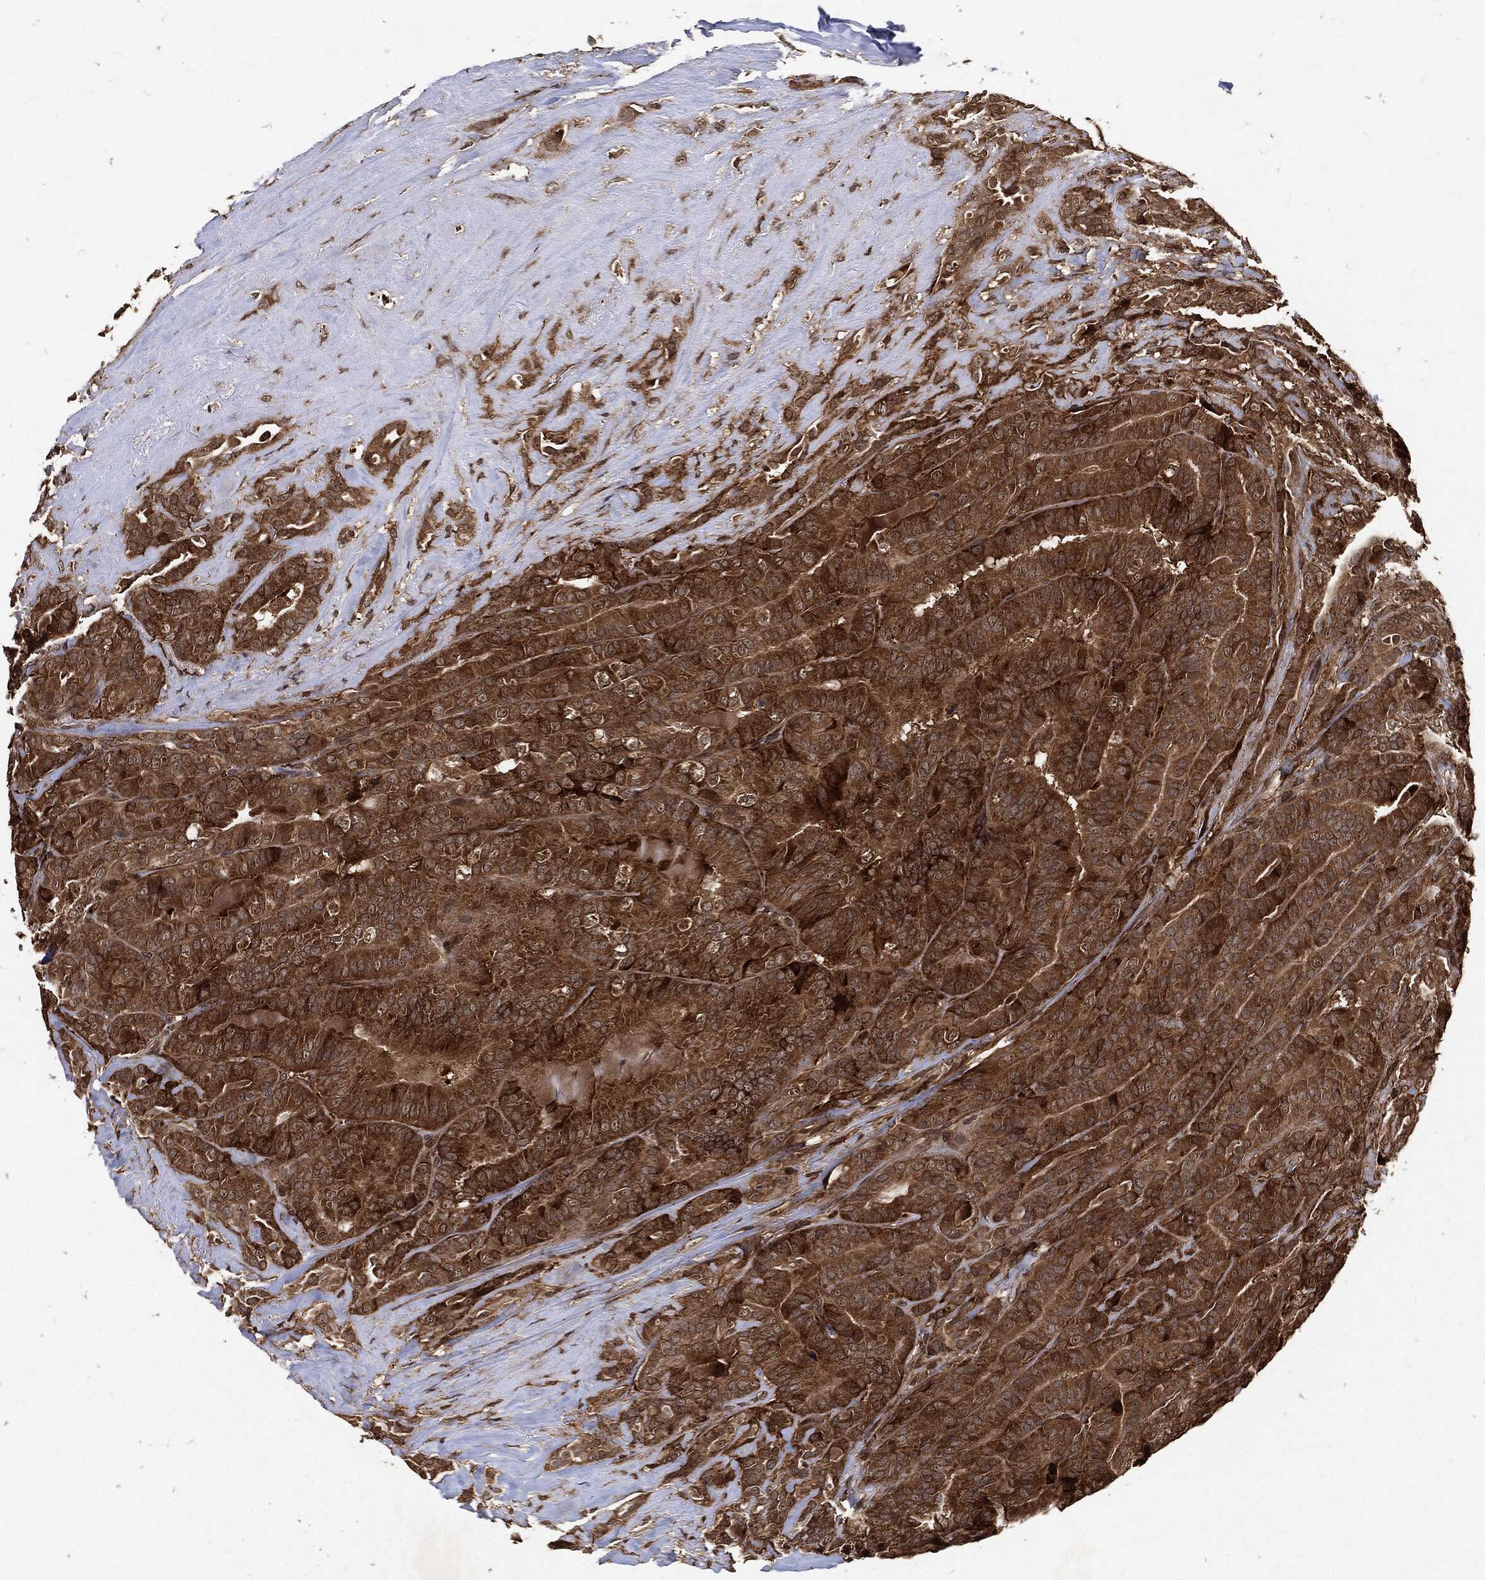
{"staining": {"intensity": "strong", "quantity": ">75%", "location": "cytoplasmic/membranous"}, "tissue": "thyroid cancer", "cell_type": "Tumor cells", "image_type": "cancer", "snomed": [{"axis": "morphology", "description": "Papillary adenocarcinoma, NOS"}, {"axis": "topography", "description": "Thyroid gland"}], "caption": "There is high levels of strong cytoplasmic/membranous staining in tumor cells of papillary adenocarcinoma (thyroid), as demonstrated by immunohistochemical staining (brown color).", "gene": "ZNF226", "patient": {"sex": "male", "age": 61}}